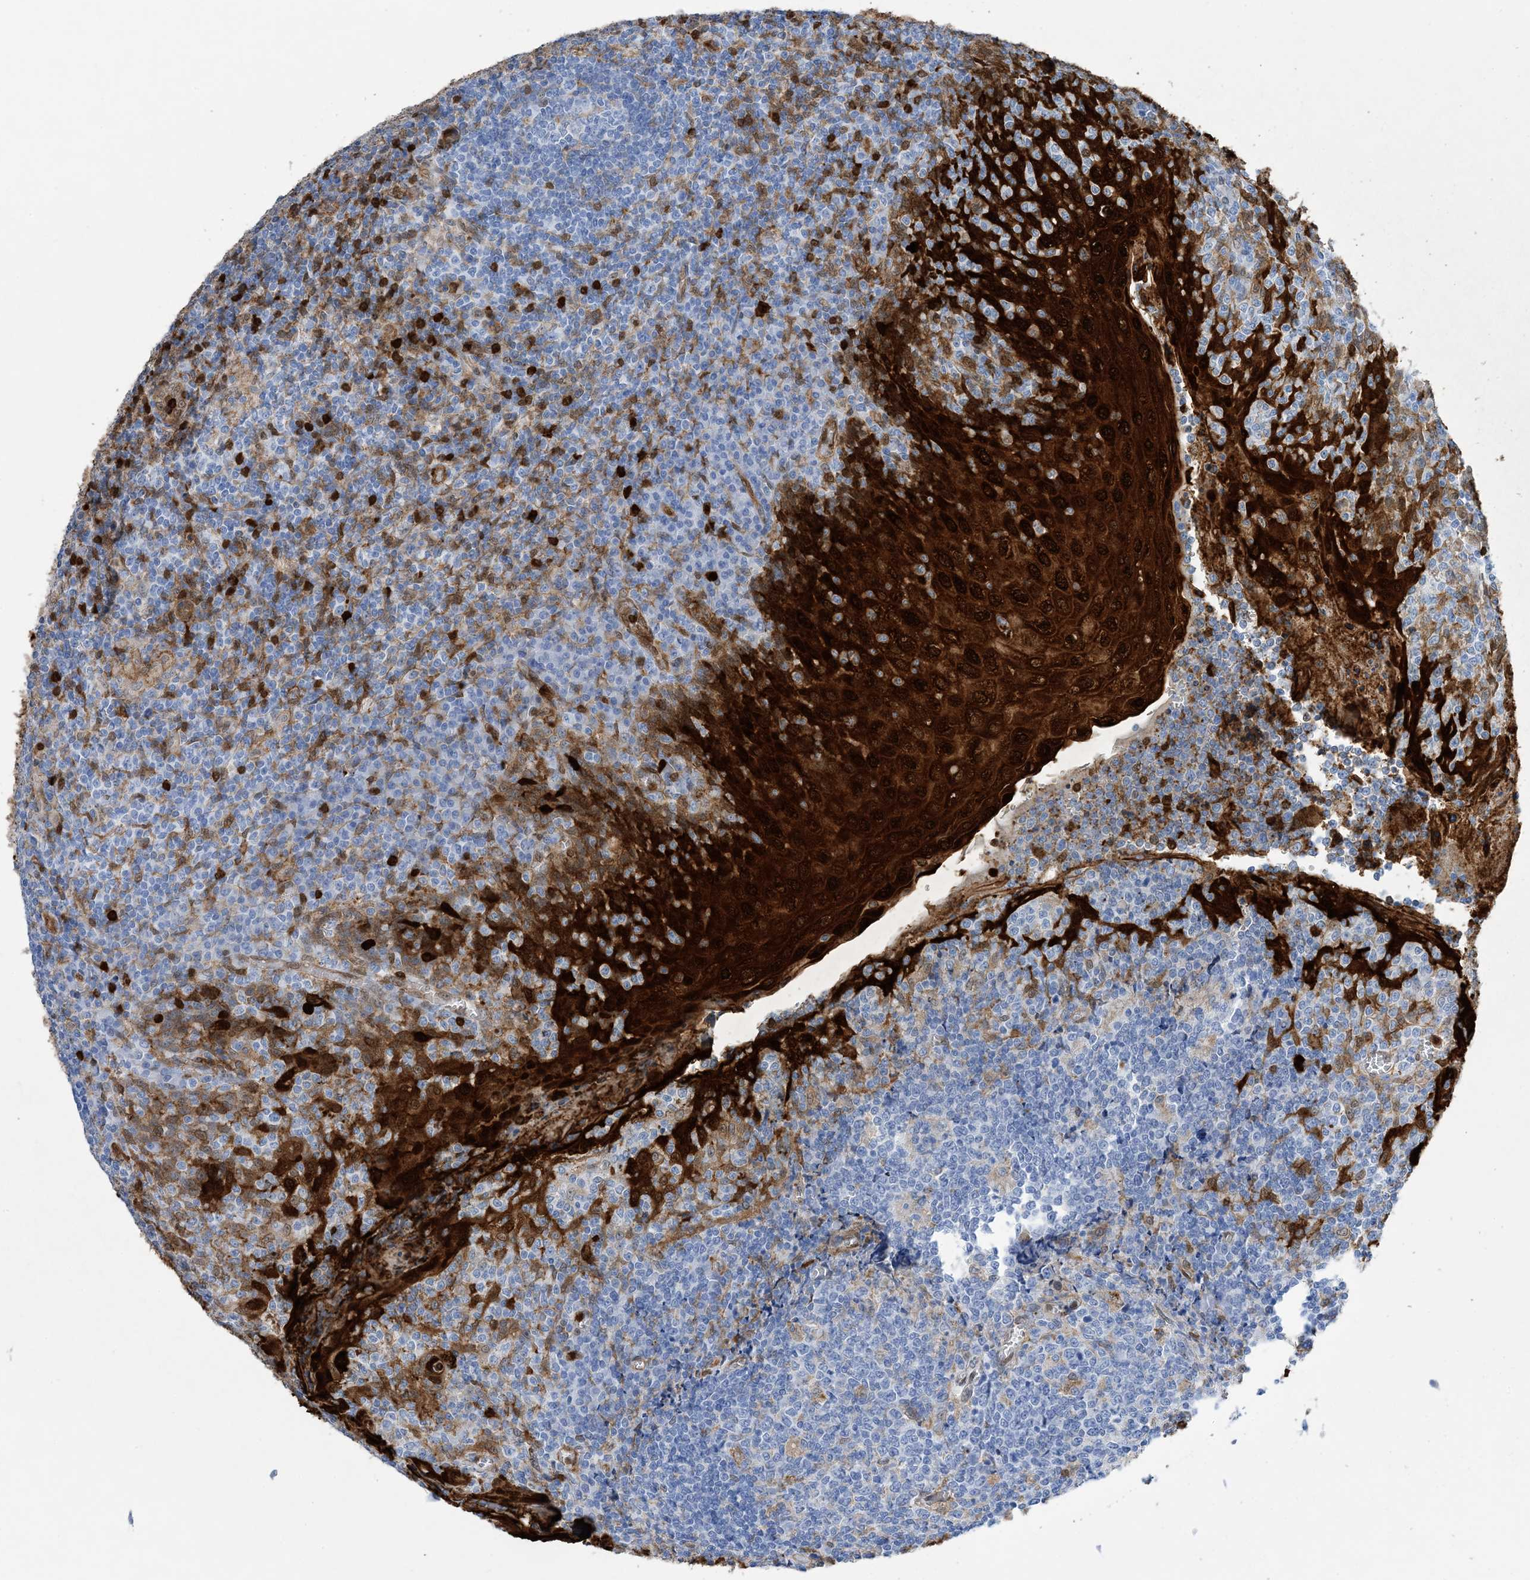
{"staining": {"intensity": "negative", "quantity": "none", "location": "none"}, "tissue": "tonsil", "cell_type": "Germinal center cells", "image_type": "normal", "snomed": [{"axis": "morphology", "description": "Normal tissue, NOS"}, {"axis": "topography", "description": "Tonsil"}], "caption": "Germinal center cells show no significant protein expression in unremarkable tonsil.", "gene": "ANXA1", "patient": {"sex": "female", "age": 19}}